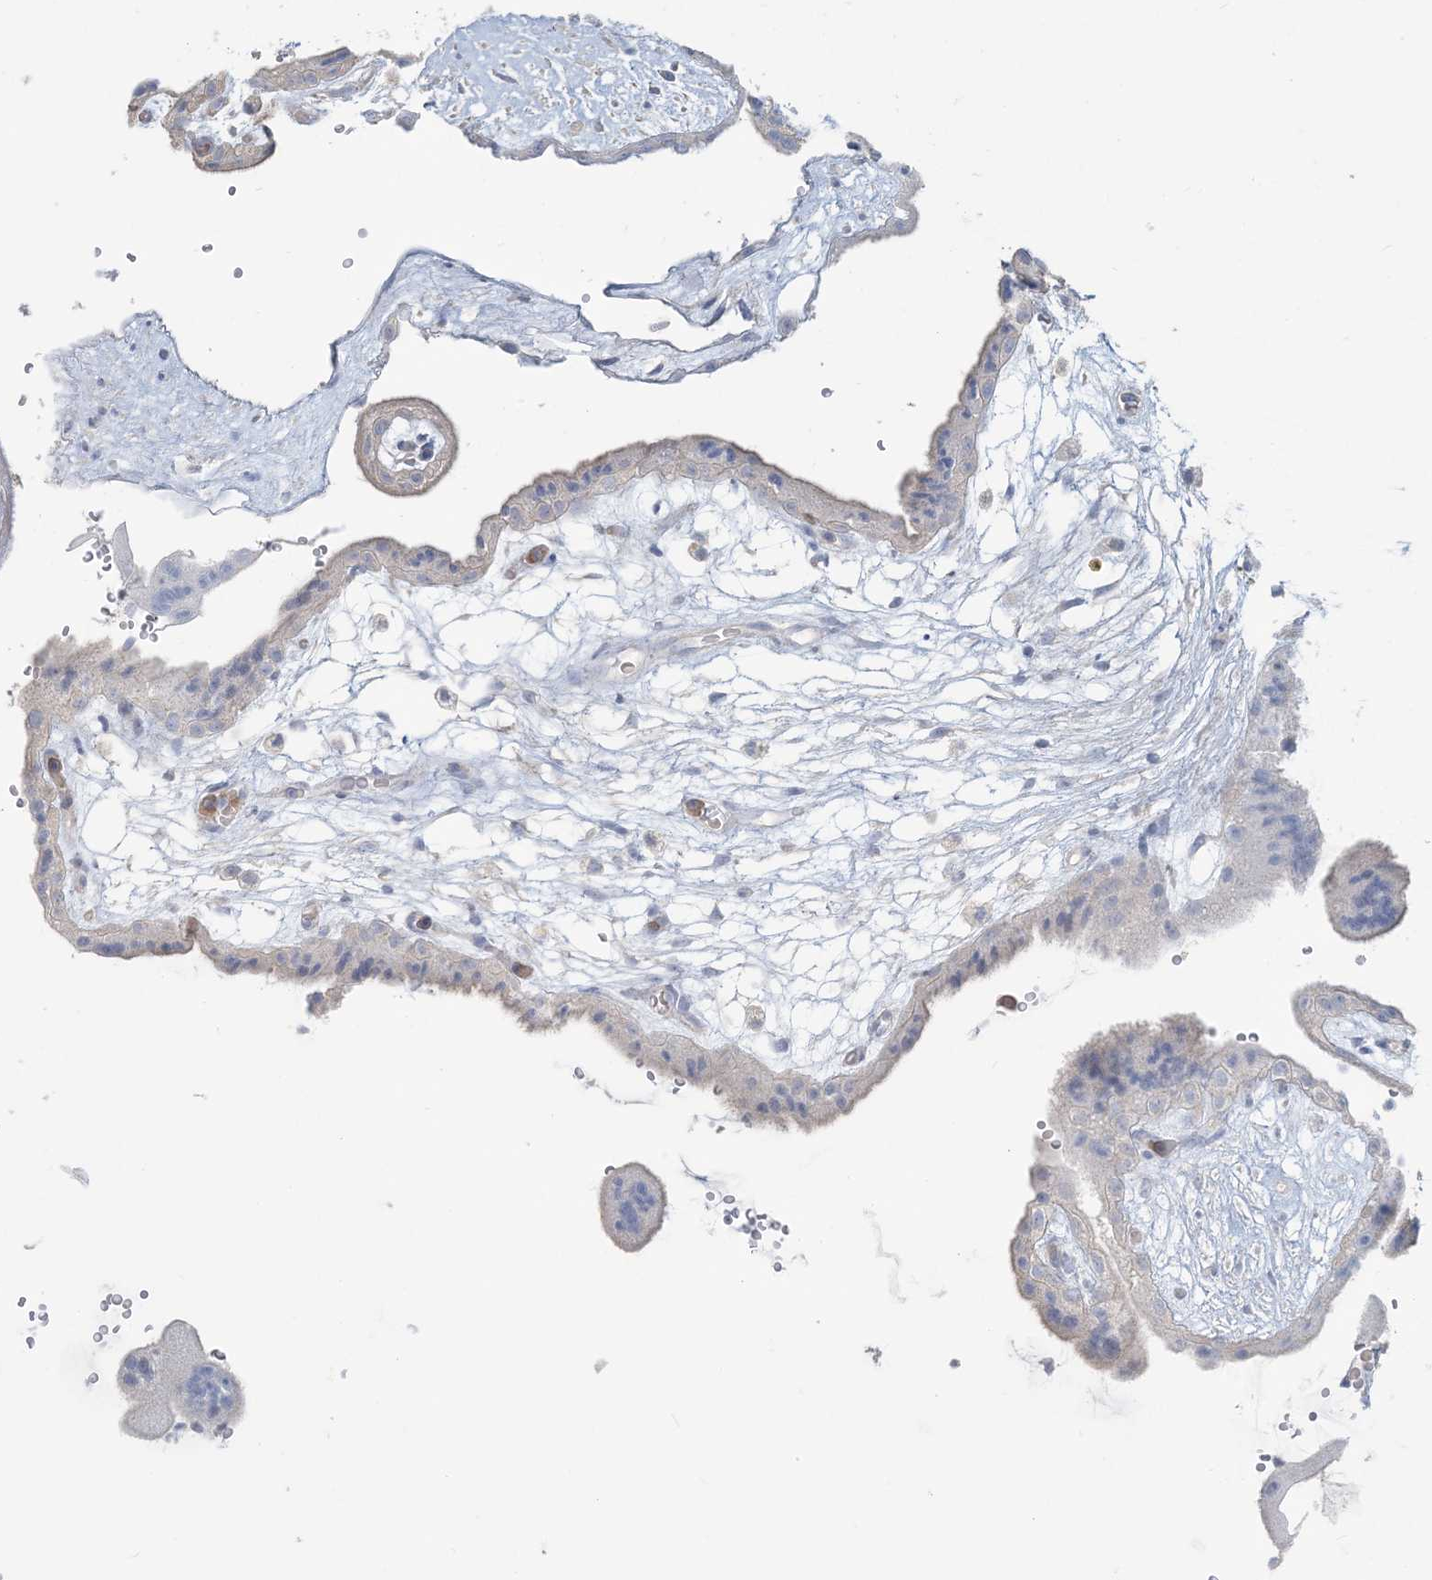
{"staining": {"intensity": "negative", "quantity": "none", "location": "none"}, "tissue": "placenta", "cell_type": "Decidual cells", "image_type": "normal", "snomed": [{"axis": "morphology", "description": "Normal tissue, NOS"}, {"axis": "topography", "description": "Placenta"}], "caption": "High power microscopy photomicrograph of an IHC image of unremarkable placenta, revealing no significant expression in decidual cells. (Brightfield microscopy of DAB (3,3'-diaminobenzidine) immunohistochemistry (IHC) at high magnification).", "gene": "NPHS2", "patient": {"sex": "female", "age": 18}}